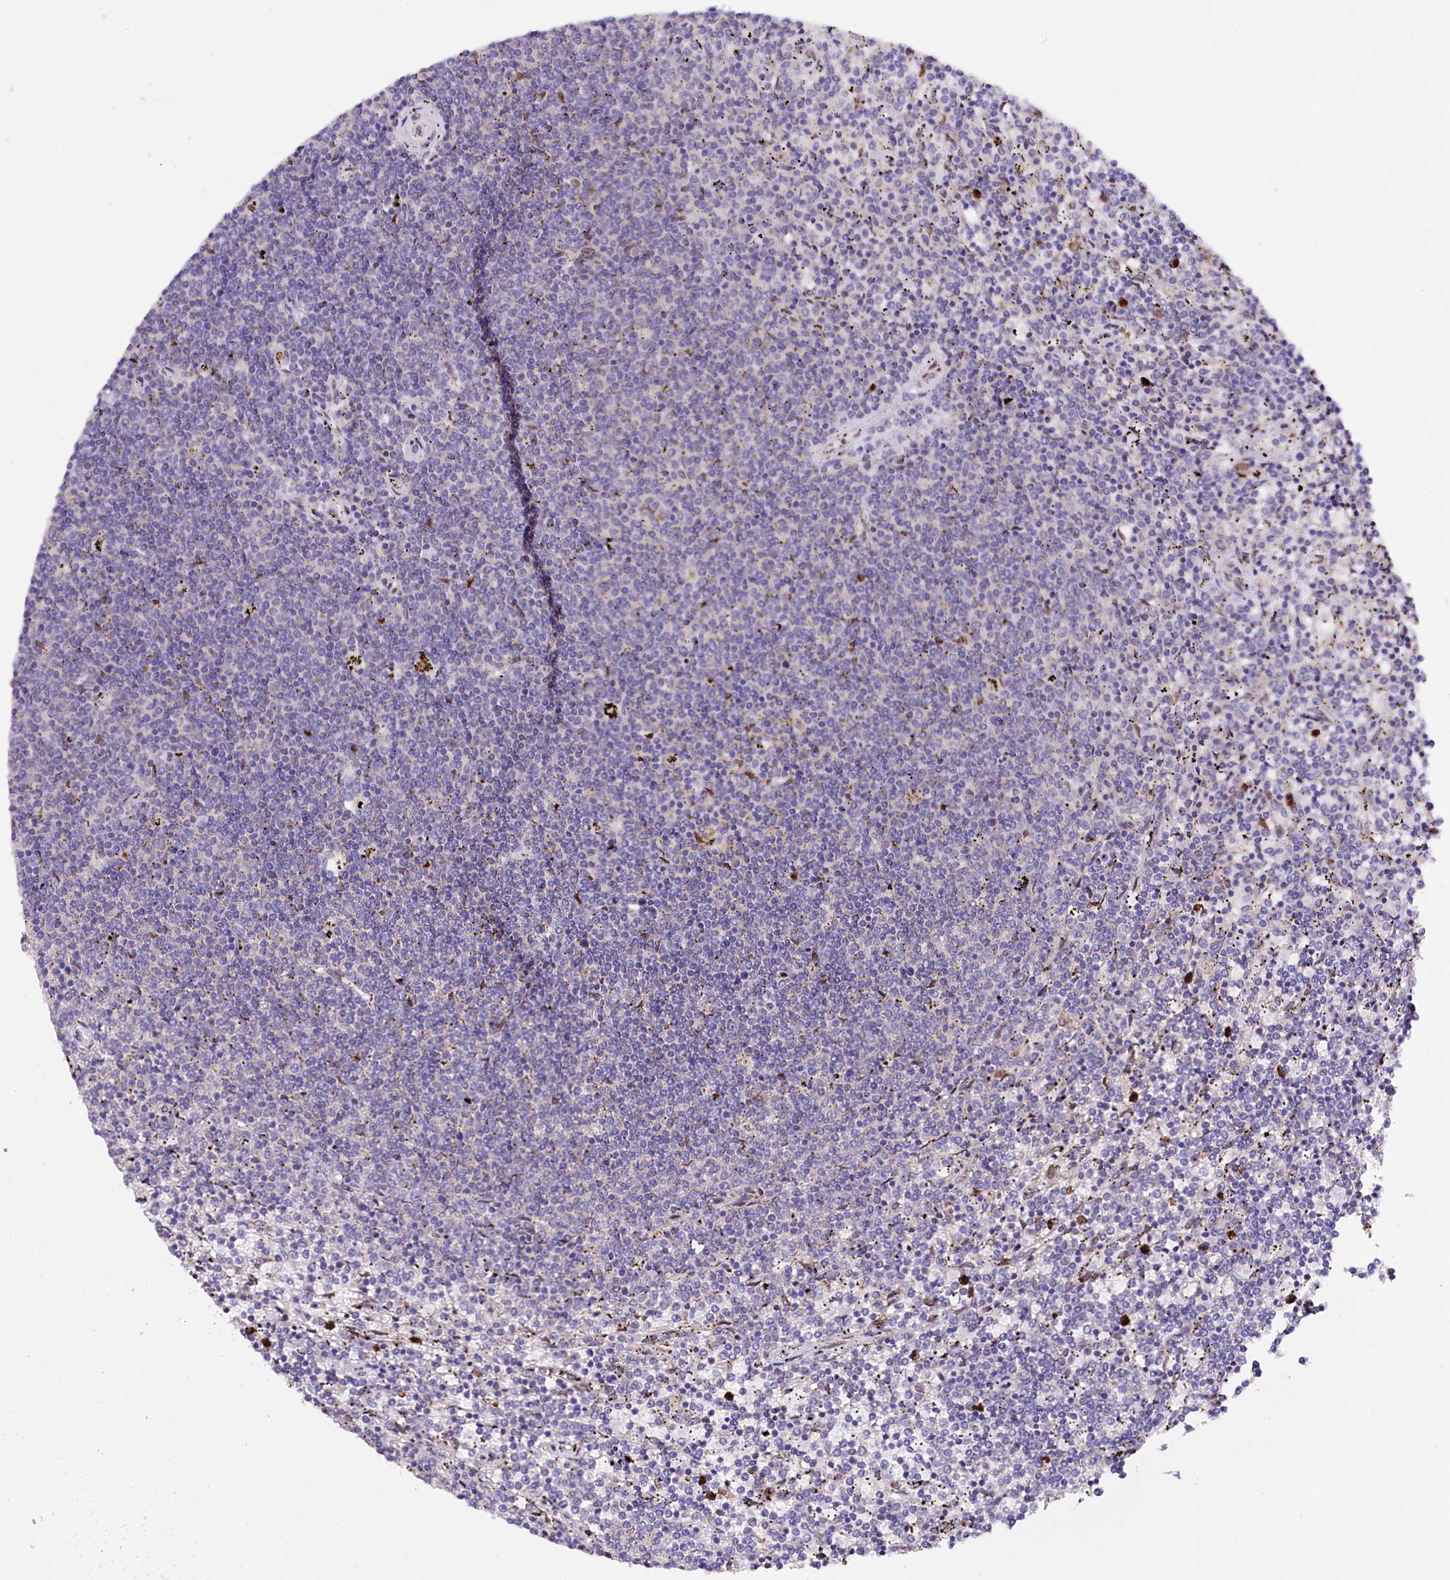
{"staining": {"intensity": "negative", "quantity": "none", "location": "none"}, "tissue": "lymphoma", "cell_type": "Tumor cells", "image_type": "cancer", "snomed": [{"axis": "morphology", "description": "Malignant lymphoma, non-Hodgkin's type, Low grade"}, {"axis": "topography", "description": "Spleen"}], "caption": "IHC of human lymphoma exhibits no staining in tumor cells.", "gene": "ZNF226", "patient": {"sex": "female", "age": 50}}